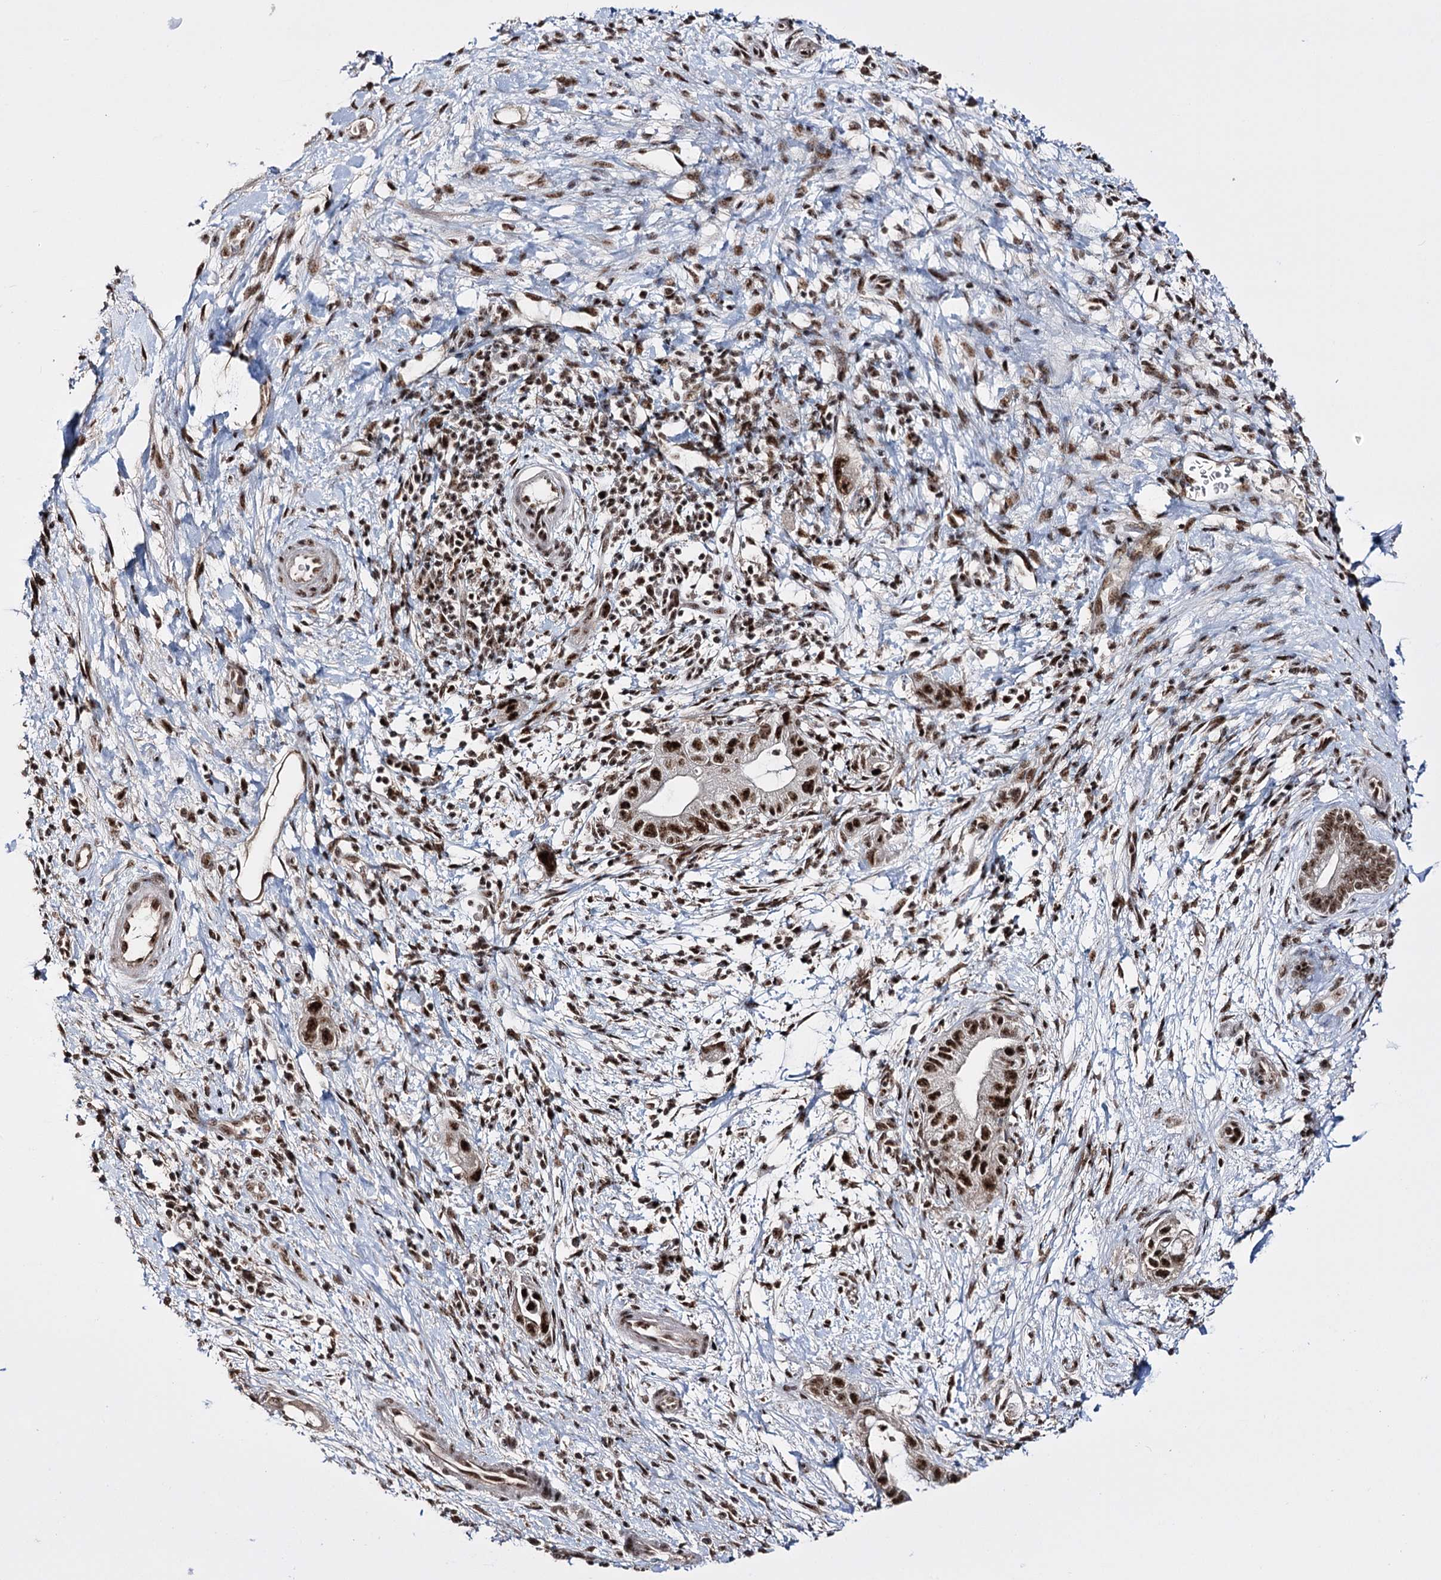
{"staining": {"intensity": "strong", "quantity": ">75%", "location": "nuclear"}, "tissue": "pancreatic cancer", "cell_type": "Tumor cells", "image_type": "cancer", "snomed": [{"axis": "morphology", "description": "Adenocarcinoma, NOS"}, {"axis": "topography", "description": "Pancreas"}], "caption": "Pancreatic cancer (adenocarcinoma) stained with immunohistochemistry (IHC) displays strong nuclear staining in about >75% of tumor cells. The protein is shown in brown color, while the nuclei are stained blue.", "gene": "PRPF40A", "patient": {"sex": "female", "age": 73}}